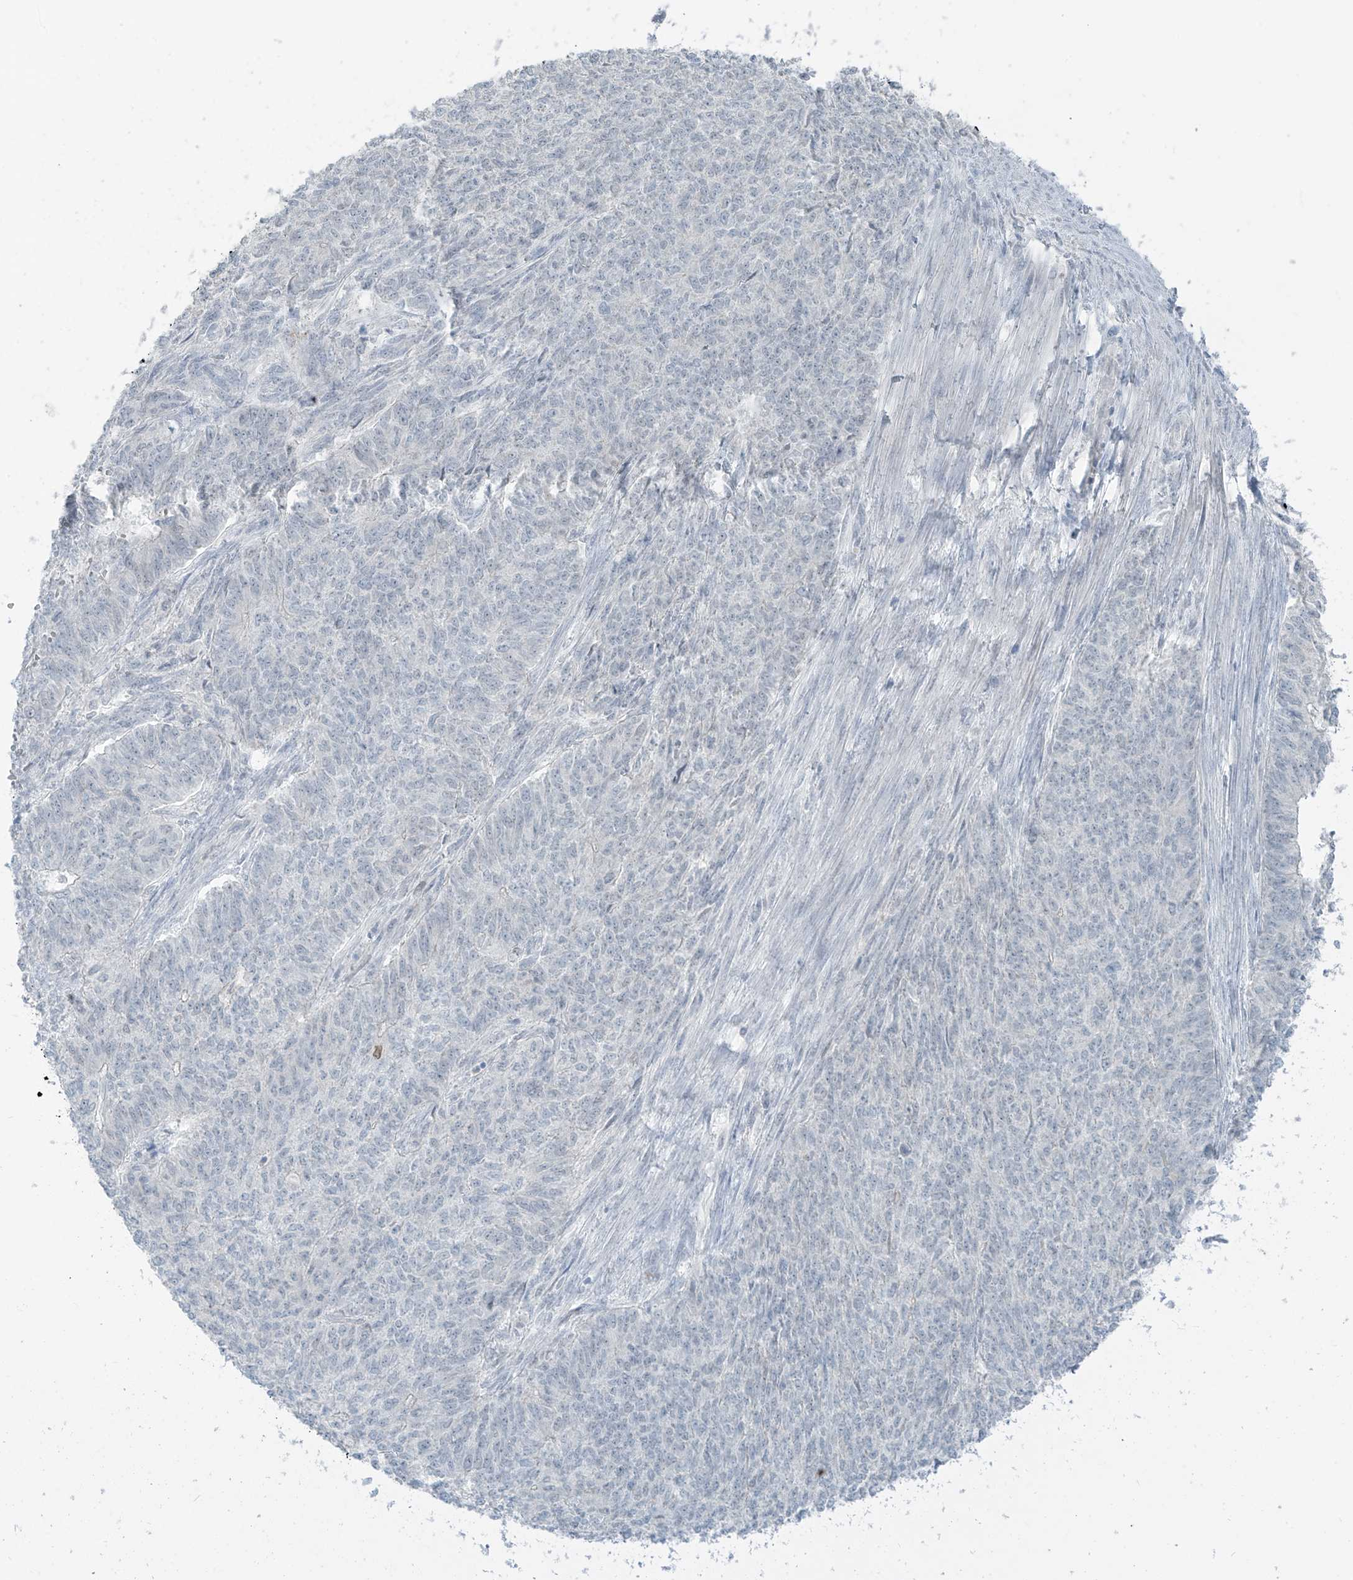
{"staining": {"intensity": "negative", "quantity": "none", "location": "none"}, "tissue": "endometrial cancer", "cell_type": "Tumor cells", "image_type": "cancer", "snomed": [{"axis": "morphology", "description": "Adenocarcinoma, NOS"}, {"axis": "topography", "description": "Endometrium"}], "caption": "Histopathology image shows no protein positivity in tumor cells of endometrial cancer (adenocarcinoma) tissue.", "gene": "PRDM6", "patient": {"sex": "female", "age": 32}}